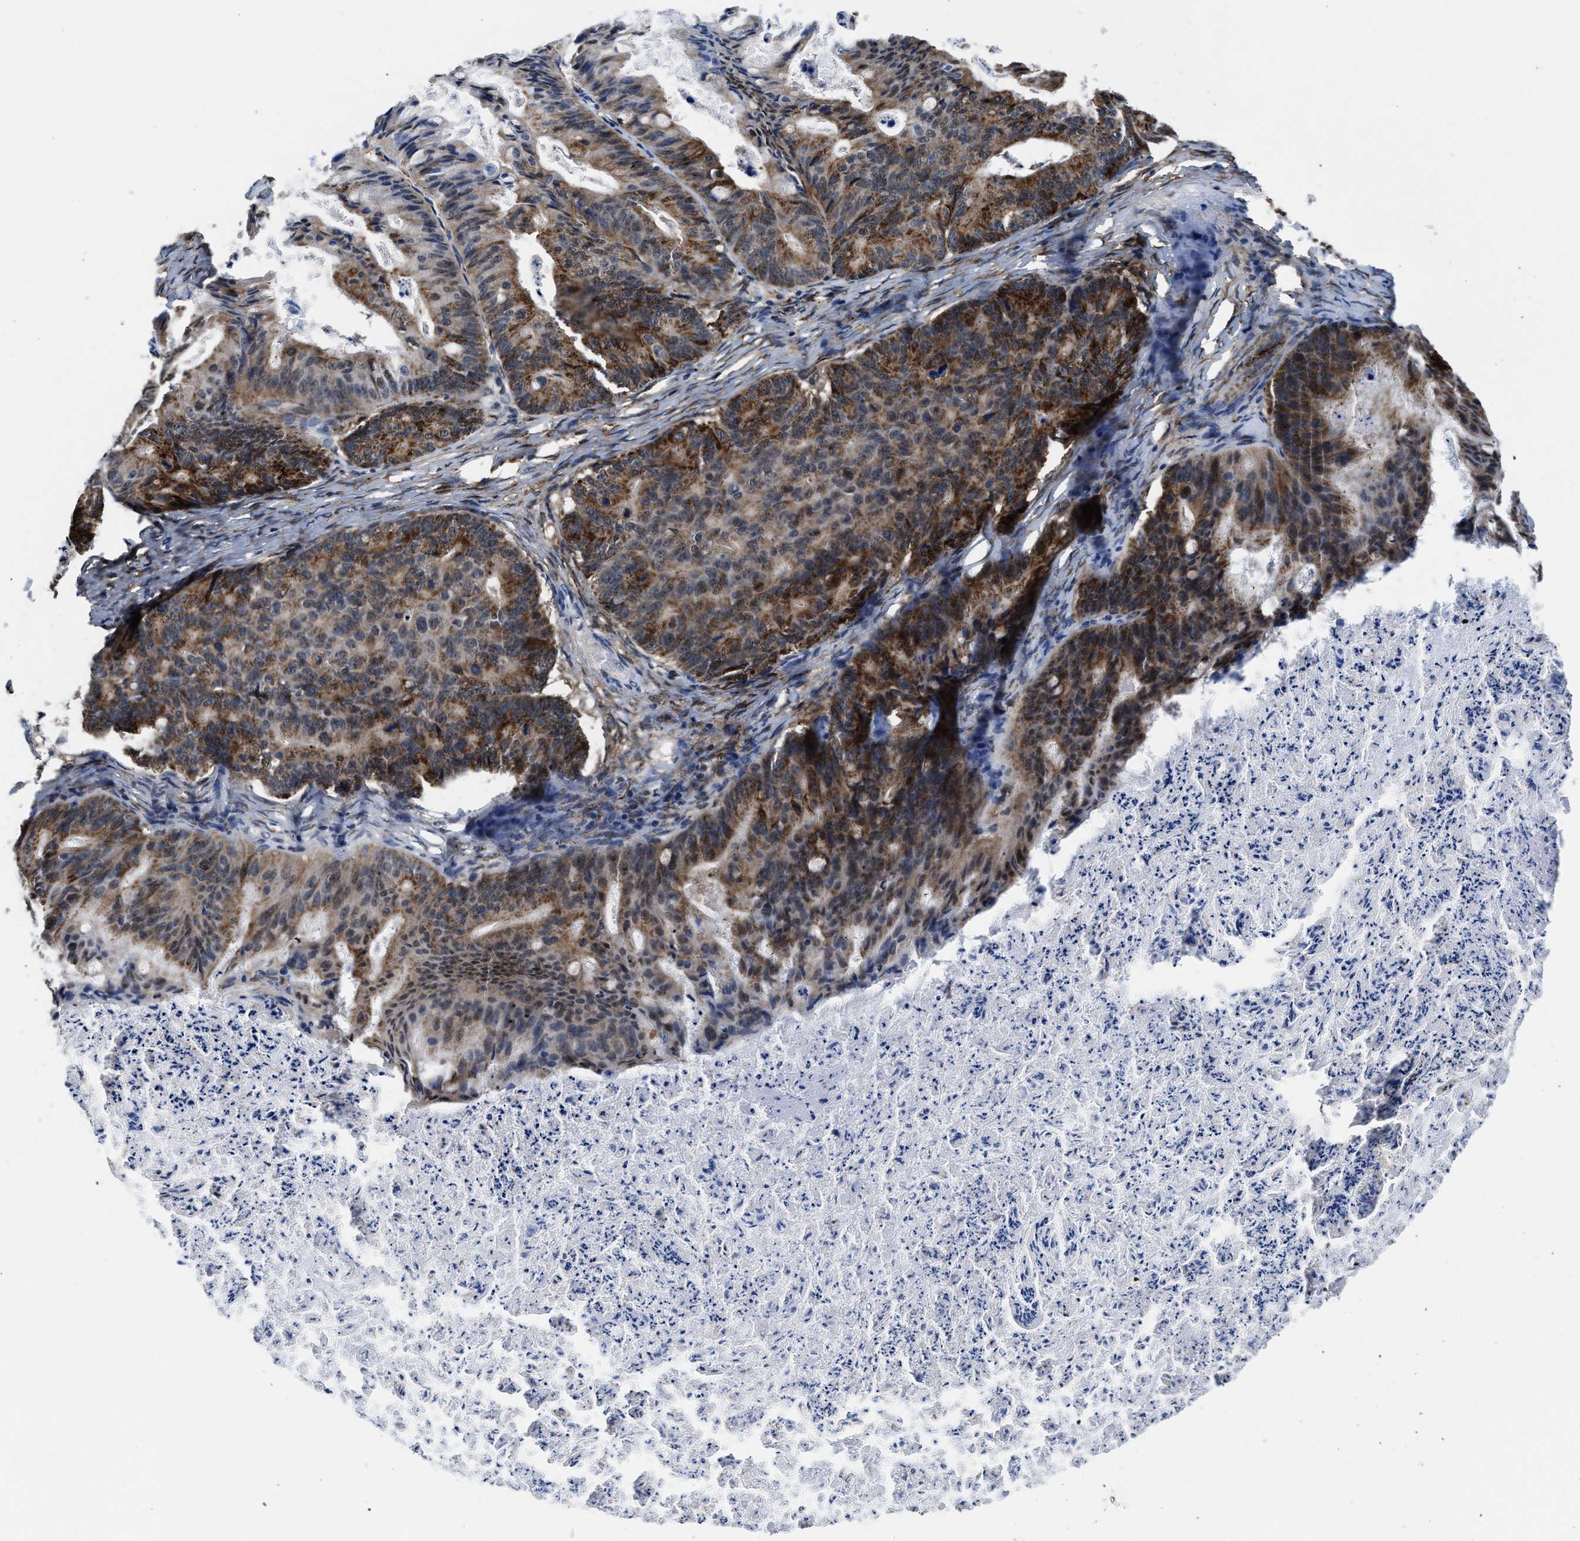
{"staining": {"intensity": "moderate", "quantity": ">75%", "location": "cytoplasmic/membranous"}, "tissue": "ovarian cancer", "cell_type": "Tumor cells", "image_type": "cancer", "snomed": [{"axis": "morphology", "description": "Cystadenocarcinoma, mucinous, NOS"}, {"axis": "topography", "description": "Ovary"}], "caption": "A brown stain labels moderate cytoplasmic/membranous expression of a protein in mucinous cystadenocarcinoma (ovarian) tumor cells.", "gene": "MARCKSL1", "patient": {"sex": "female", "age": 36}}